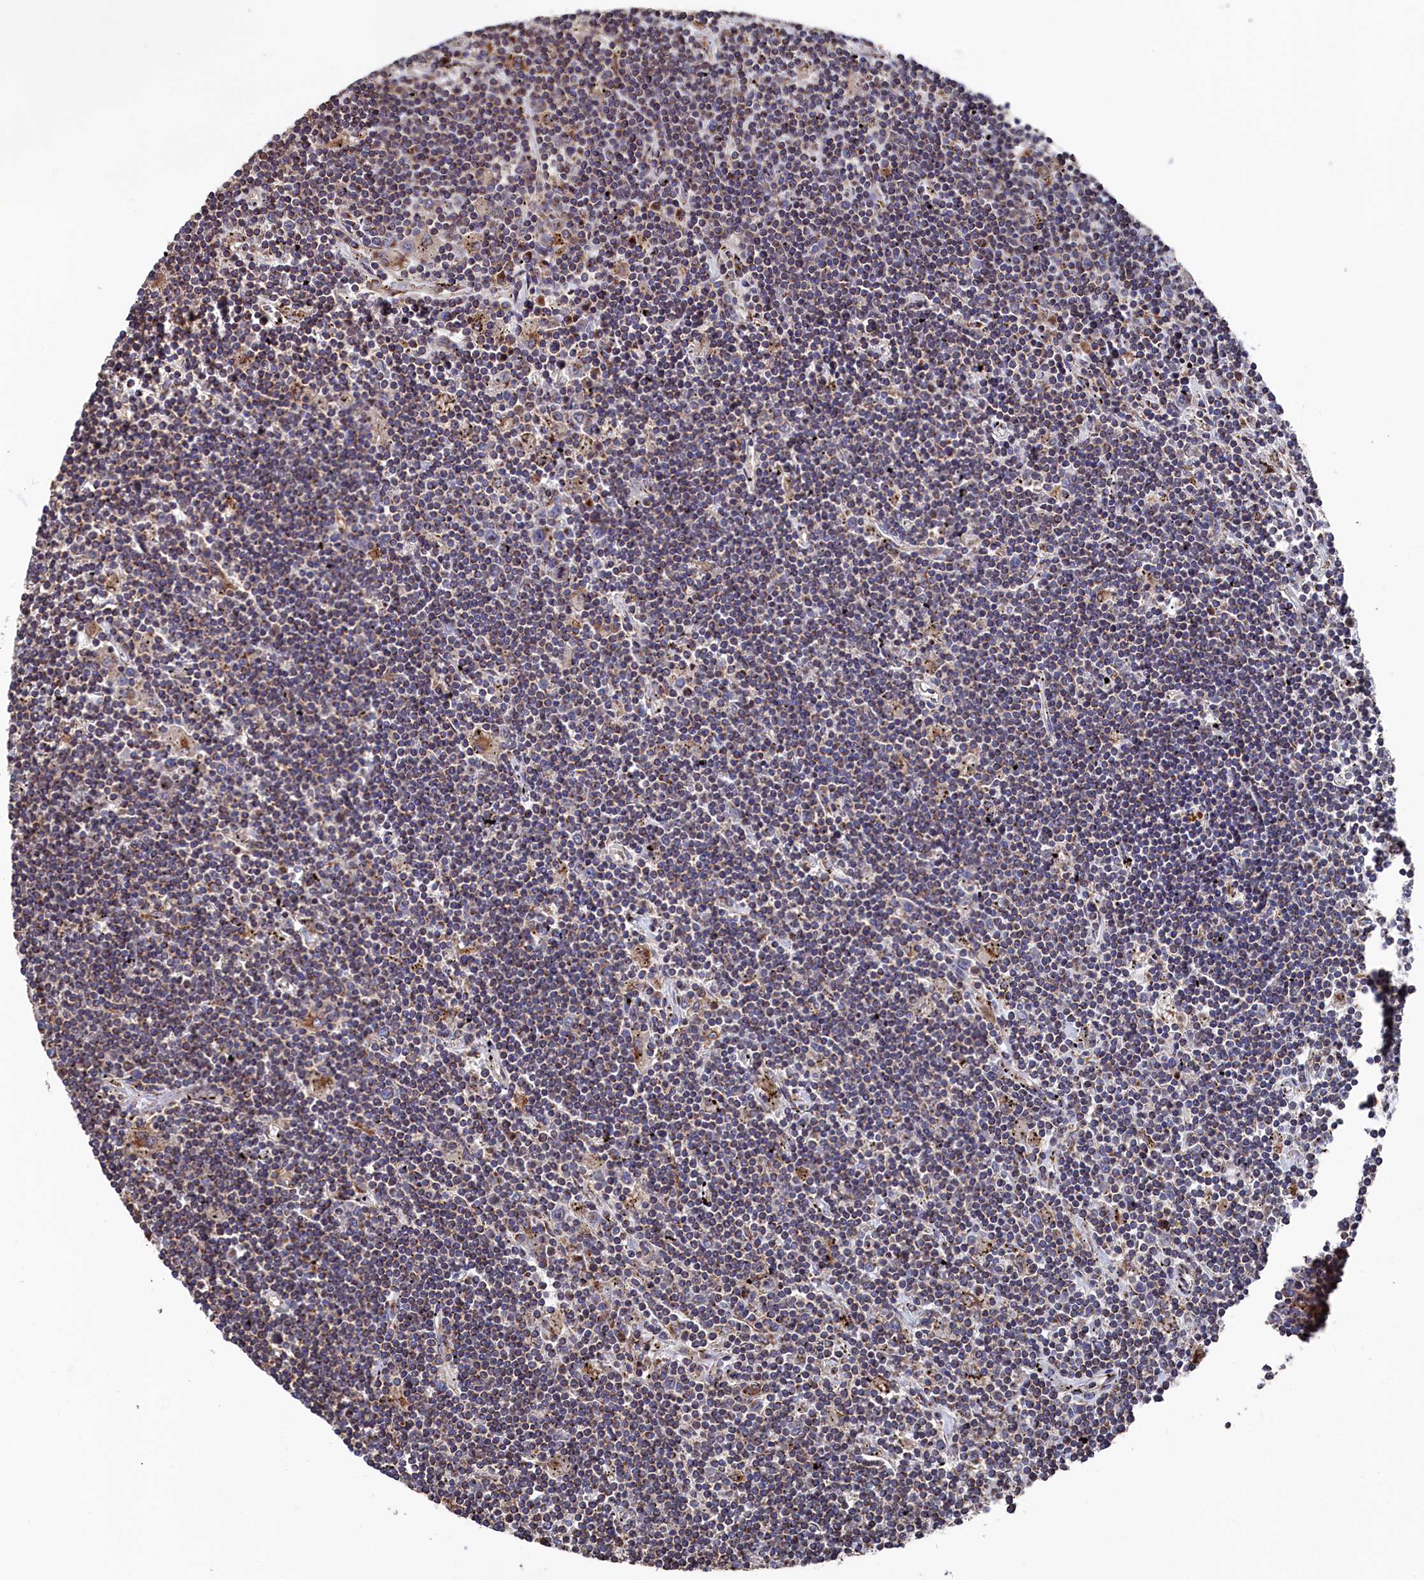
{"staining": {"intensity": "moderate", "quantity": "25%-75%", "location": "cytoplasmic/membranous"}, "tissue": "lymphoma", "cell_type": "Tumor cells", "image_type": "cancer", "snomed": [{"axis": "morphology", "description": "Malignant lymphoma, non-Hodgkin's type, Low grade"}, {"axis": "topography", "description": "Spleen"}], "caption": "Malignant lymphoma, non-Hodgkin's type (low-grade) stained with DAB (3,3'-diaminobenzidine) IHC exhibits medium levels of moderate cytoplasmic/membranous positivity in about 25%-75% of tumor cells.", "gene": "PRRC1", "patient": {"sex": "male", "age": 76}}